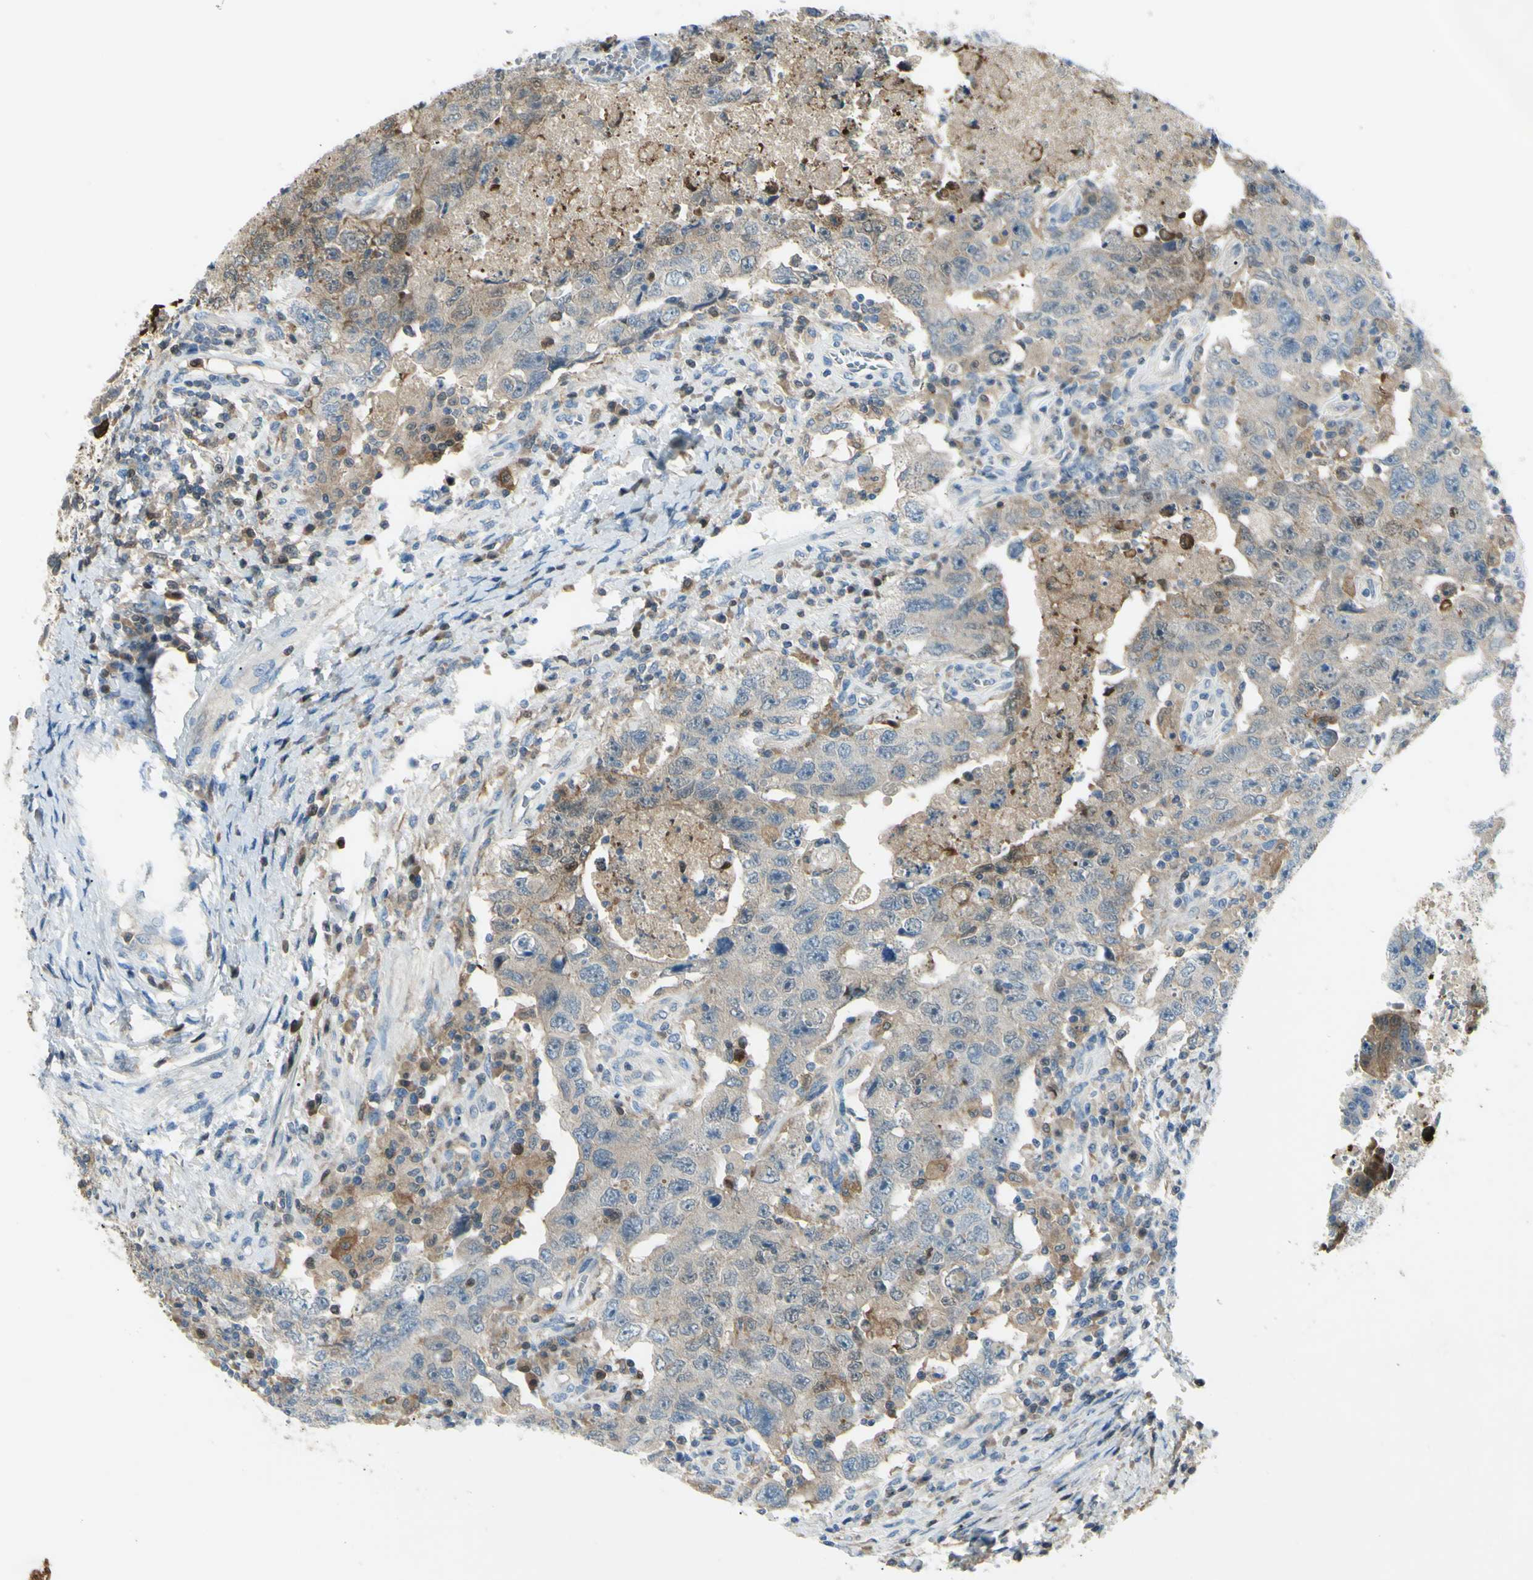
{"staining": {"intensity": "moderate", "quantity": "<25%", "location": "cytoplasmic/membranous"}, "tissue": "testis cancer", "cell_type": "Tumor cells", "image_type": "cancer", "snomed": [{"axis": "morphology", "description": "Carcinoma, Embryonal, NOS"}, {"axis": "topography", "description": "Testis"}], "caption": "About <25% of tumor cells in testis cancer (embryonal carcinoma) show moderate cytoplasmic/membranous protein positivity as visualized by brown immunohistochemical staining.", "gene": "C1orf159", "patient": {"sex": "male", "age": 26}}